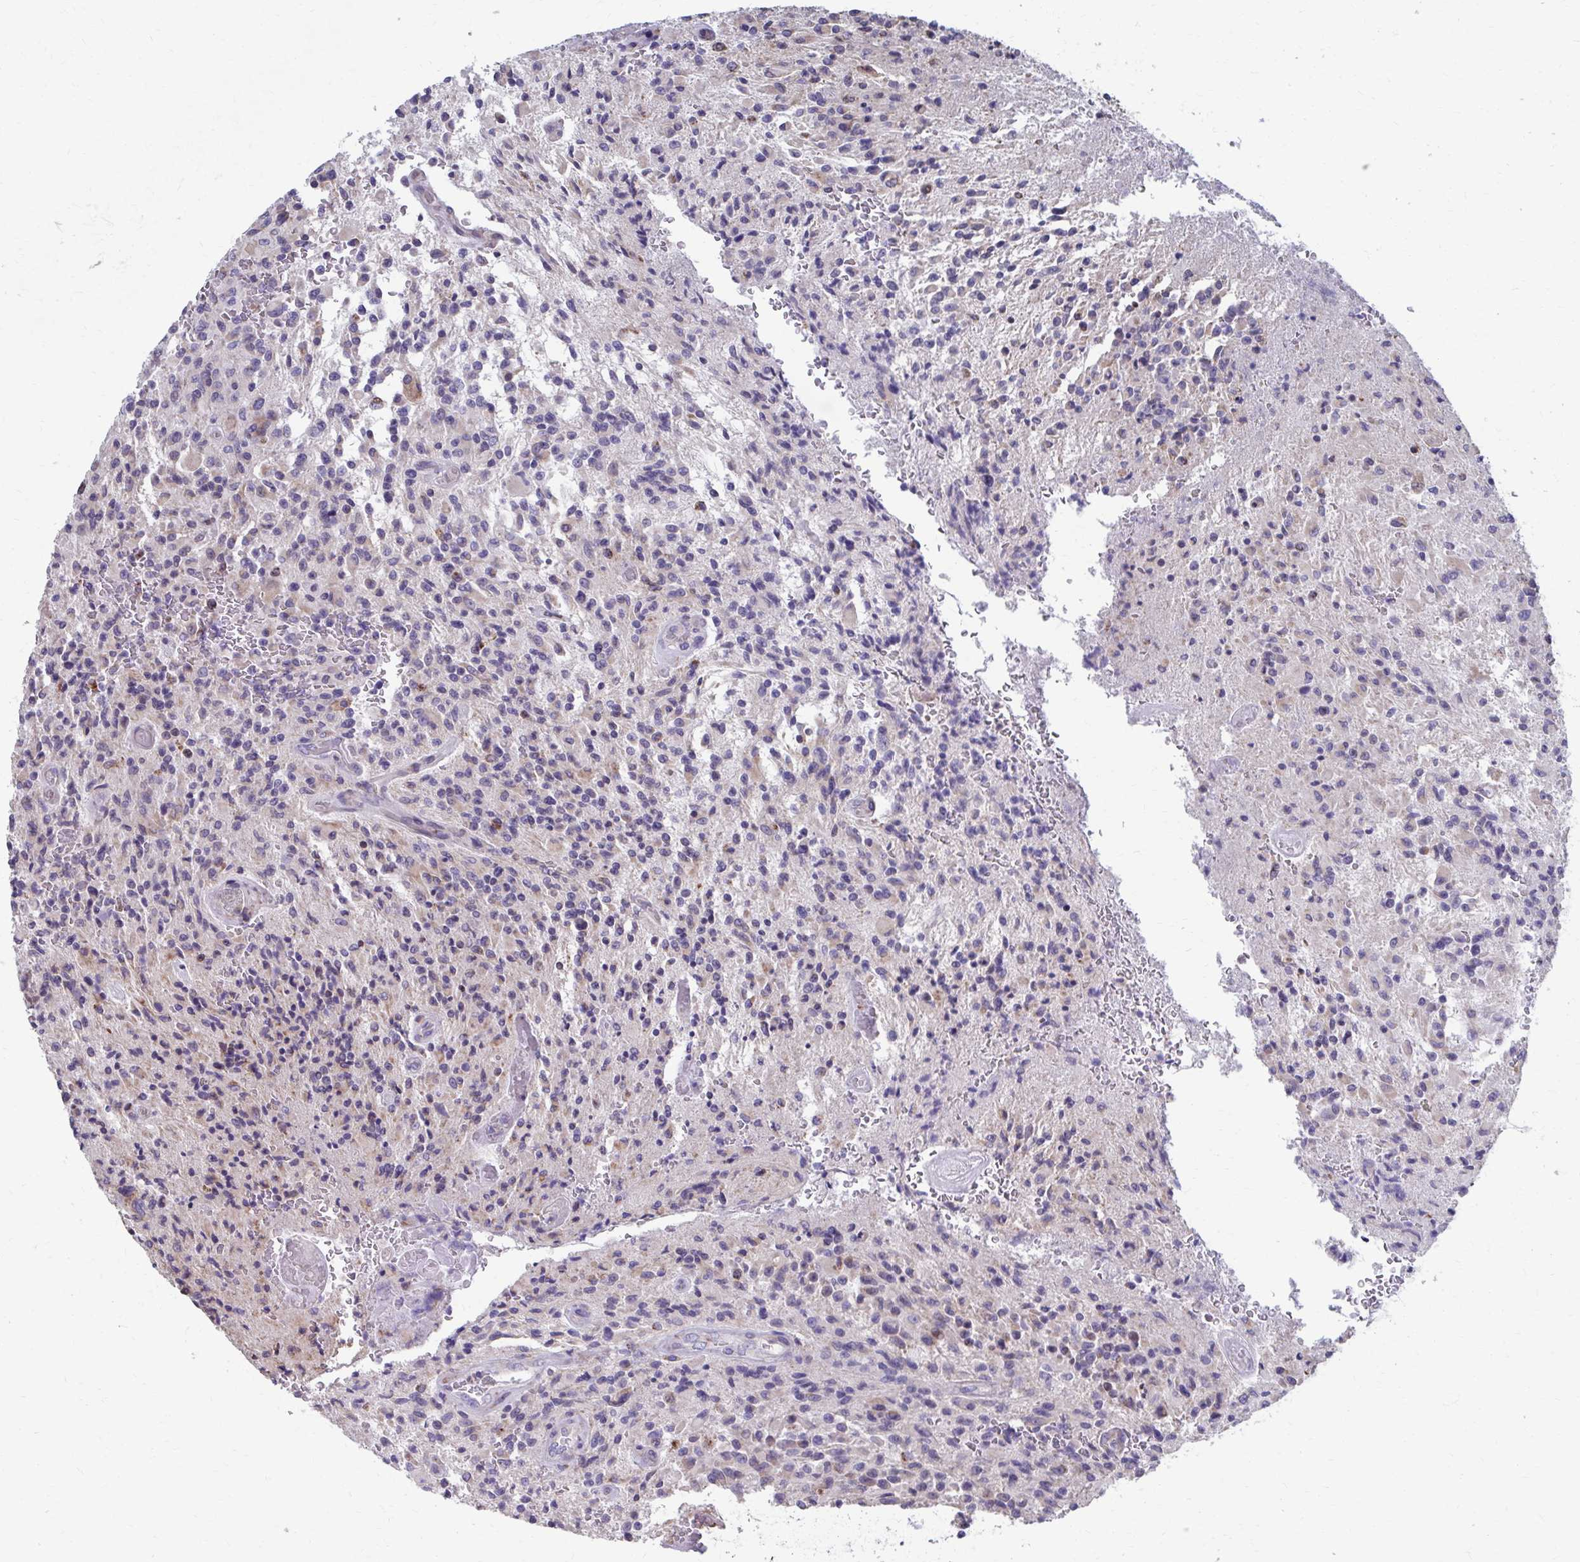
{"staining": {"intensity": "negative", "quantity": "none", "location": "none"}, "tissue": "glioma", "cell_type": "Tumor cells", "image_type": "cancer", "snomed": [{"axis": "morphology", "description": "Normal tissue, NOS"}, {"axis": "morphology", "description": "Glioma, malignant, High grade"}, {"axis": "topography", "description": "Cerebral cortex"}], "caption": "High magnification brightfield microscopy of glioma stained with DAB (3,3'-diaminobenzidine) (brown) and counterstained with hematoxylin (blue): tumor cells show no significant staining. (IHC, brightfield microscopy, high magnification).", "gene": "FKBP2", "patient": {"sex": "male", "age": 56}}